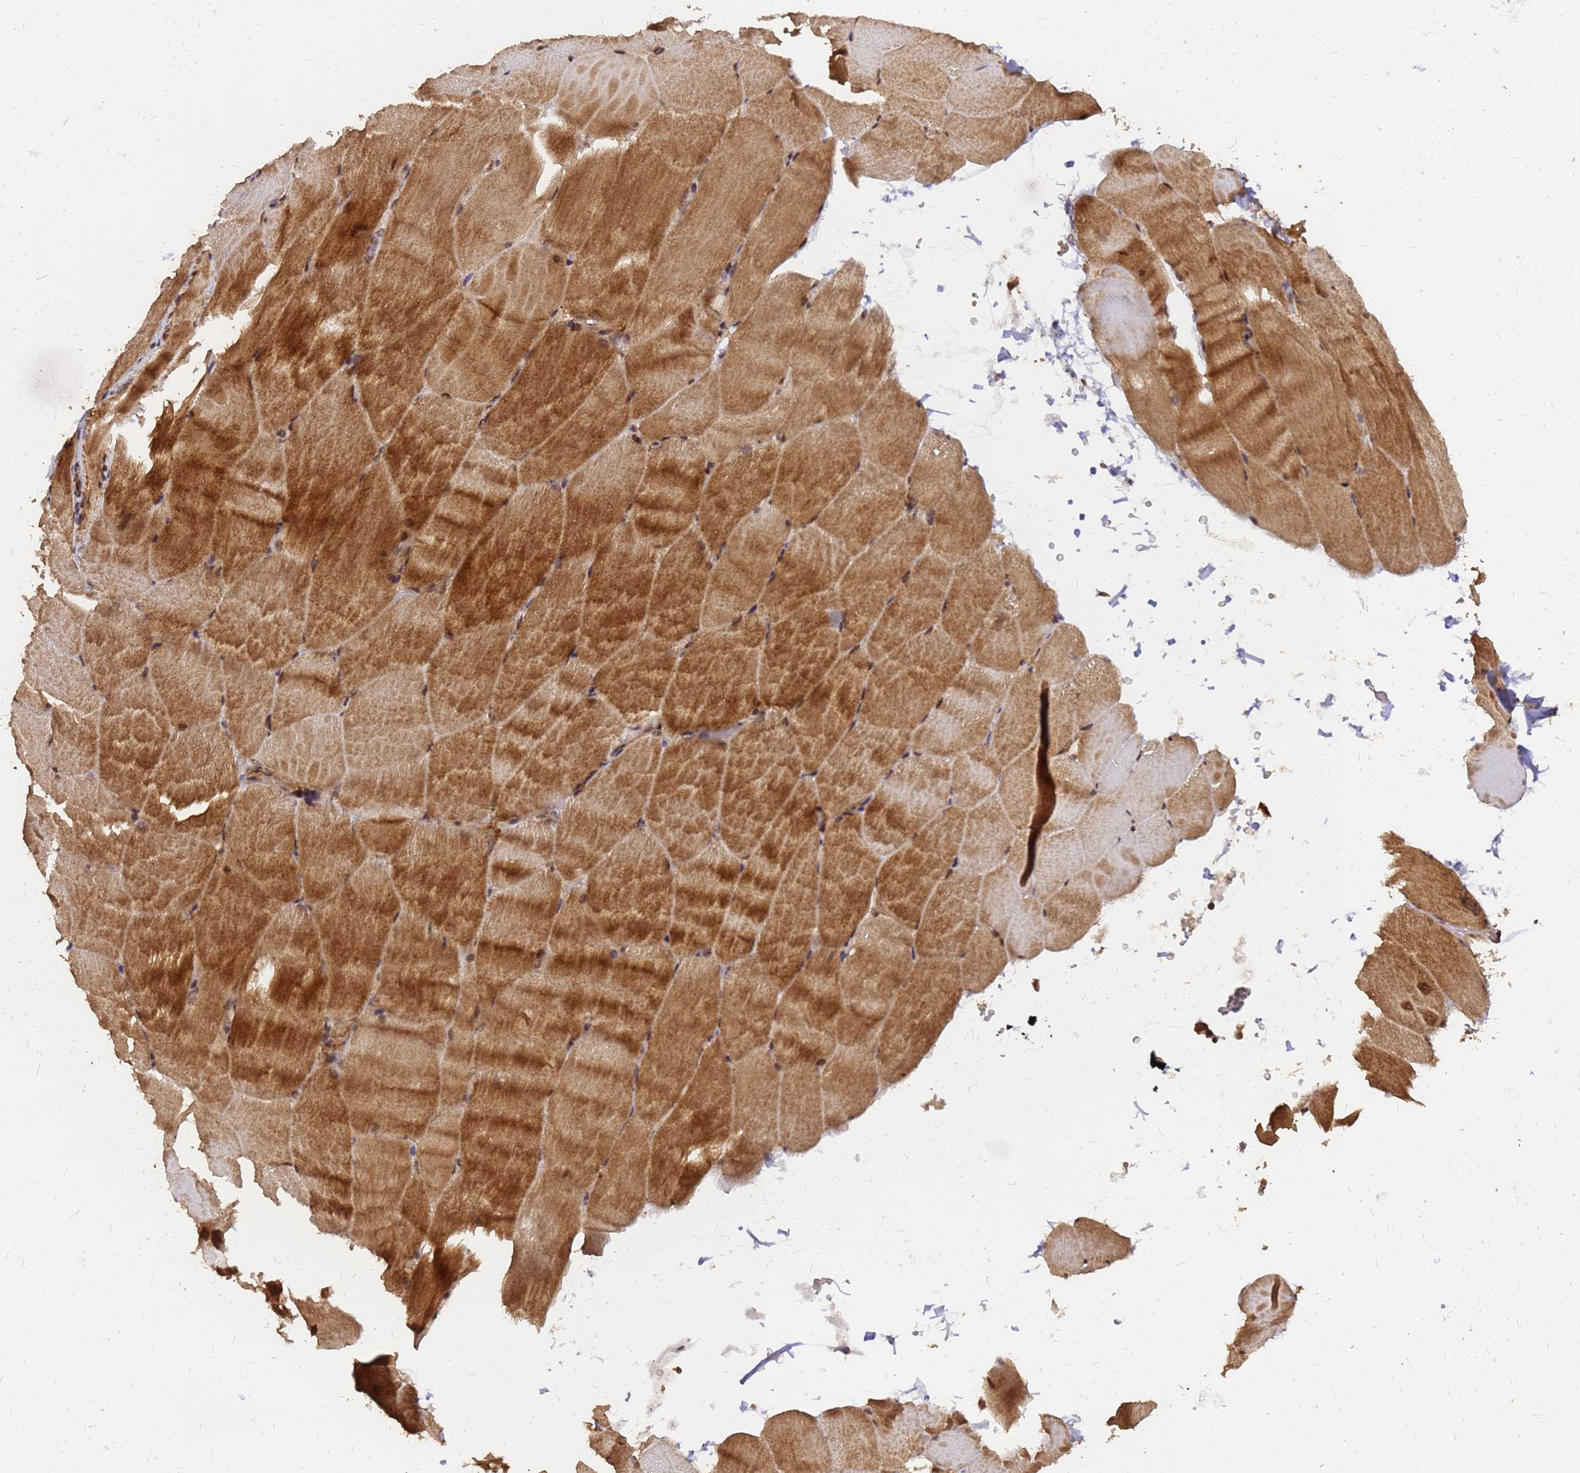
{"staining": {"intensity": "moderate", "quantity": ">75%", "location": "cytoplasmic/membranous"}, "tissue": "skeletal muscle", "cell_type": "Myocytes", "image_type": "normal", "snomed": [{"axis": "morphology", "description": "Normal tissue, NOS"}, {"axis": "topography", "description": "Skeletal muscle"}, {"axis": "topography", "description": "Parathyroid gland"}], "caption": "The micrograph exhibits staining of benign skeletal muscle, revealing moderate cytoplasmic/membranous protein expression (brown color) within myocytes. Nuclei are stained in blue.", "gene": "GPATCH8", "patient": {"sex": "female", "age": 37}}